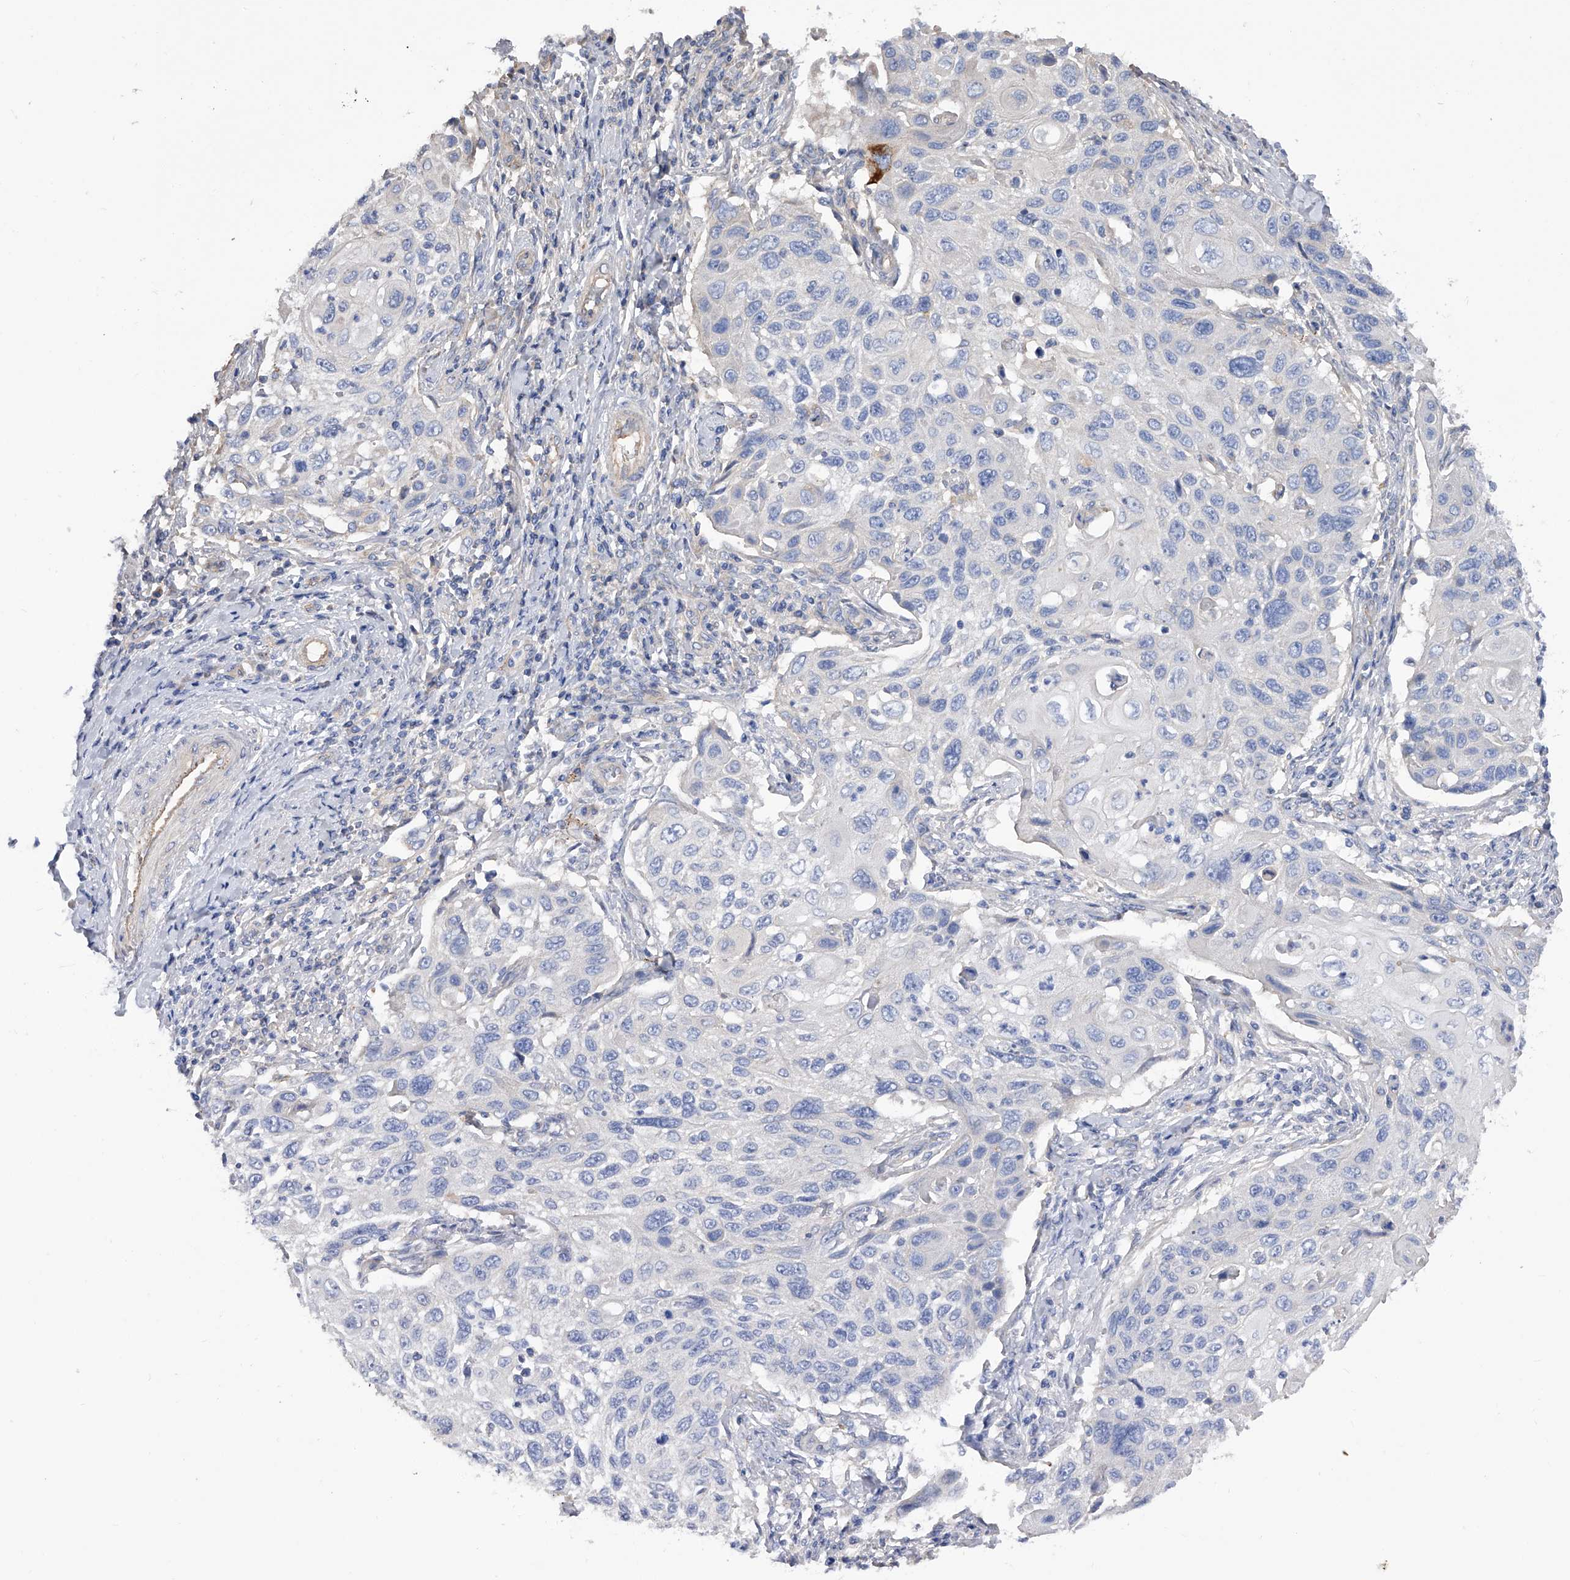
{"staining": {"intensity": "negative", "quantity": "none", "location": "none"}, "tissue": "cervical cancer", "cell_type": "Tumor cells", "image_type": "cancer", "snomed": [{"axis": "morphology", "description": "Squamous cell carcinoma, NOS"}, {"axis": "topography", "description": "Cervix"}], "caption": "Squamous cell carcinoma (cervical) was stained to show a protein in brown. There is no significant staining in tumor cells.", "gene": "RWDD2A", "patient": {"sex": "female", "age": 70}}